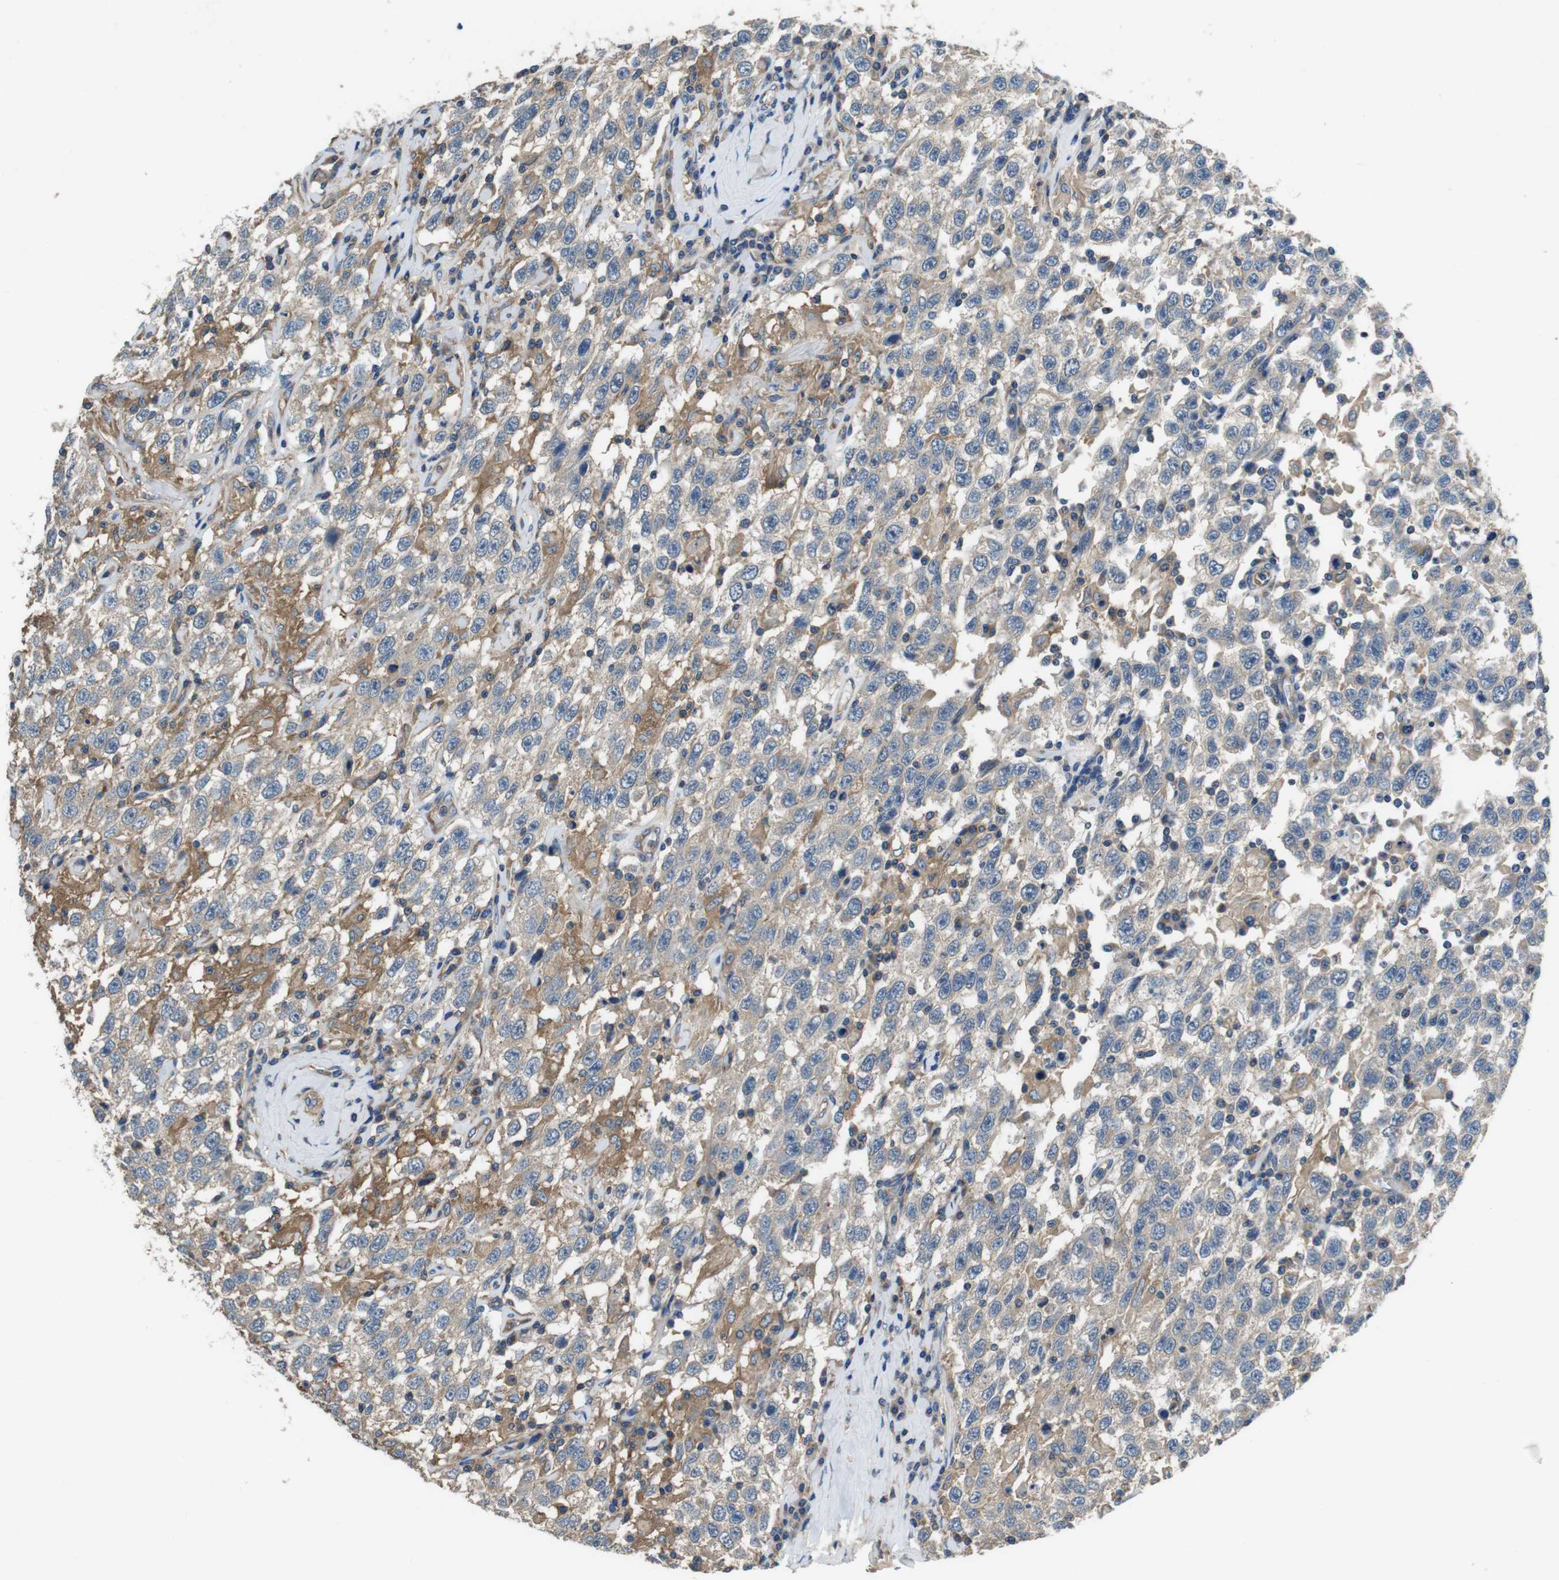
{"staining": {"intensity": "moderate", "quantity": "25%-75%", "location": "cytoplasmic/membranous"}, "tissue": "testis cancer", "cell_type": "Tumor cells", "image_type": "cancer", "snomed": [{"axis": "morphology", "description": "Seminoma, NOS"}, {"axis": "topography", "description": "Testis"}], "caption": "Moderate cytoplasmic/membranous expression for a protein is appreciated in about 25%-75% of tumor cells of testis cancer (seminoma) using IHC.", "gene": "DENND4C", "patient": {"sex": "male", "age": 41}}